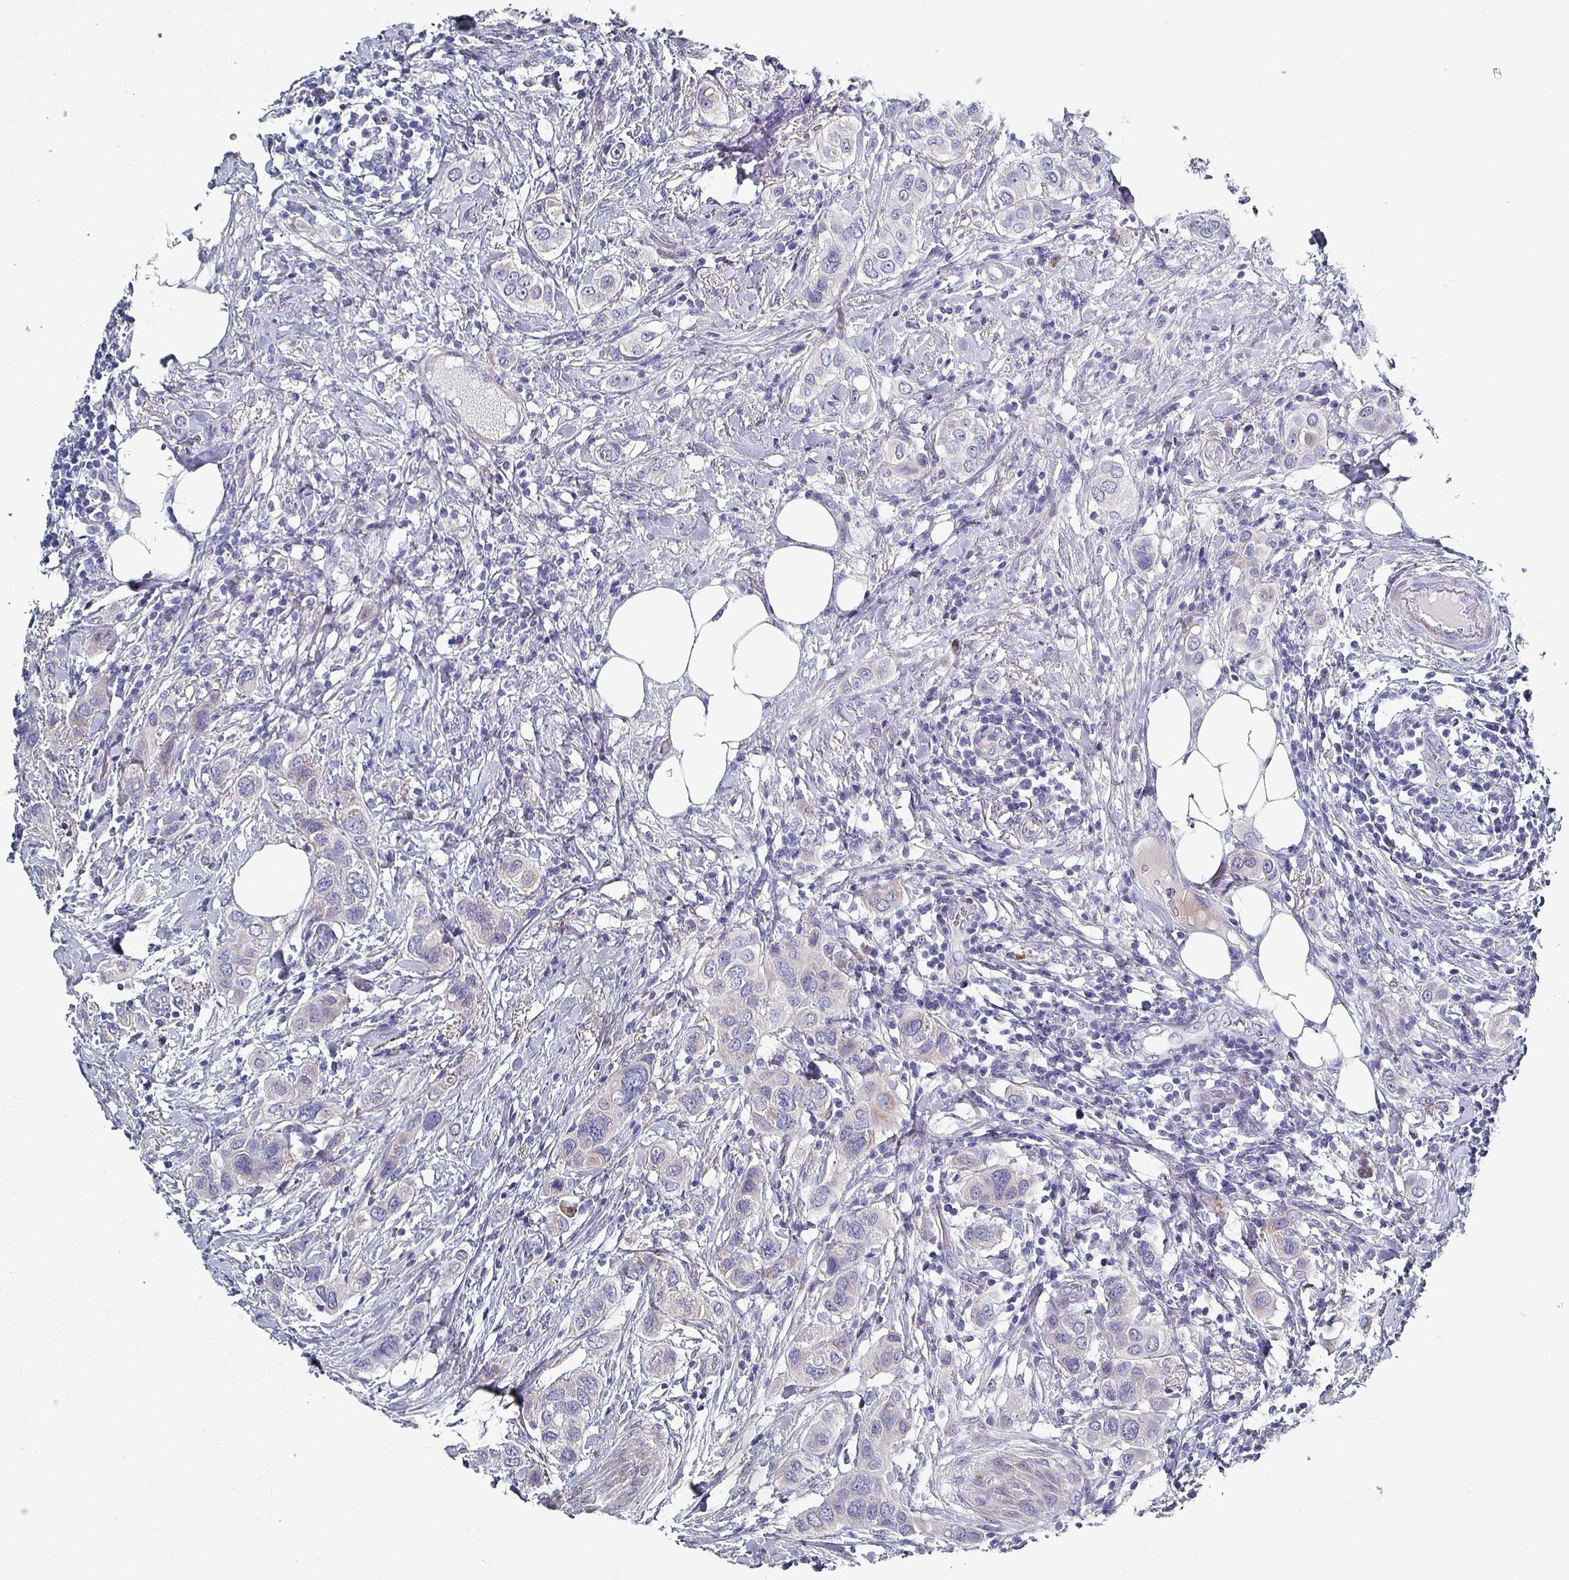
{"staining": {"intensity": "negative", "quantity": "none", "location": "none"}, "tissue": "breast cancer", "cell_type": "Tumor cells", "image_type": "cancer", "snomed": [{"axis": "morphology", "description": "Lobular carcinoma"}, {"axis": "topography", "description": "Breast"}], "caption": "Immunohistochemistry of human breast cancer (lobular carcinoma) reveals no expression in tumor cells. (Immunohistochemistry (ihc), brightfield microscopy, high magnification).", "gene": "DRD5", "patient": {"sex": "female", "age": 51}}